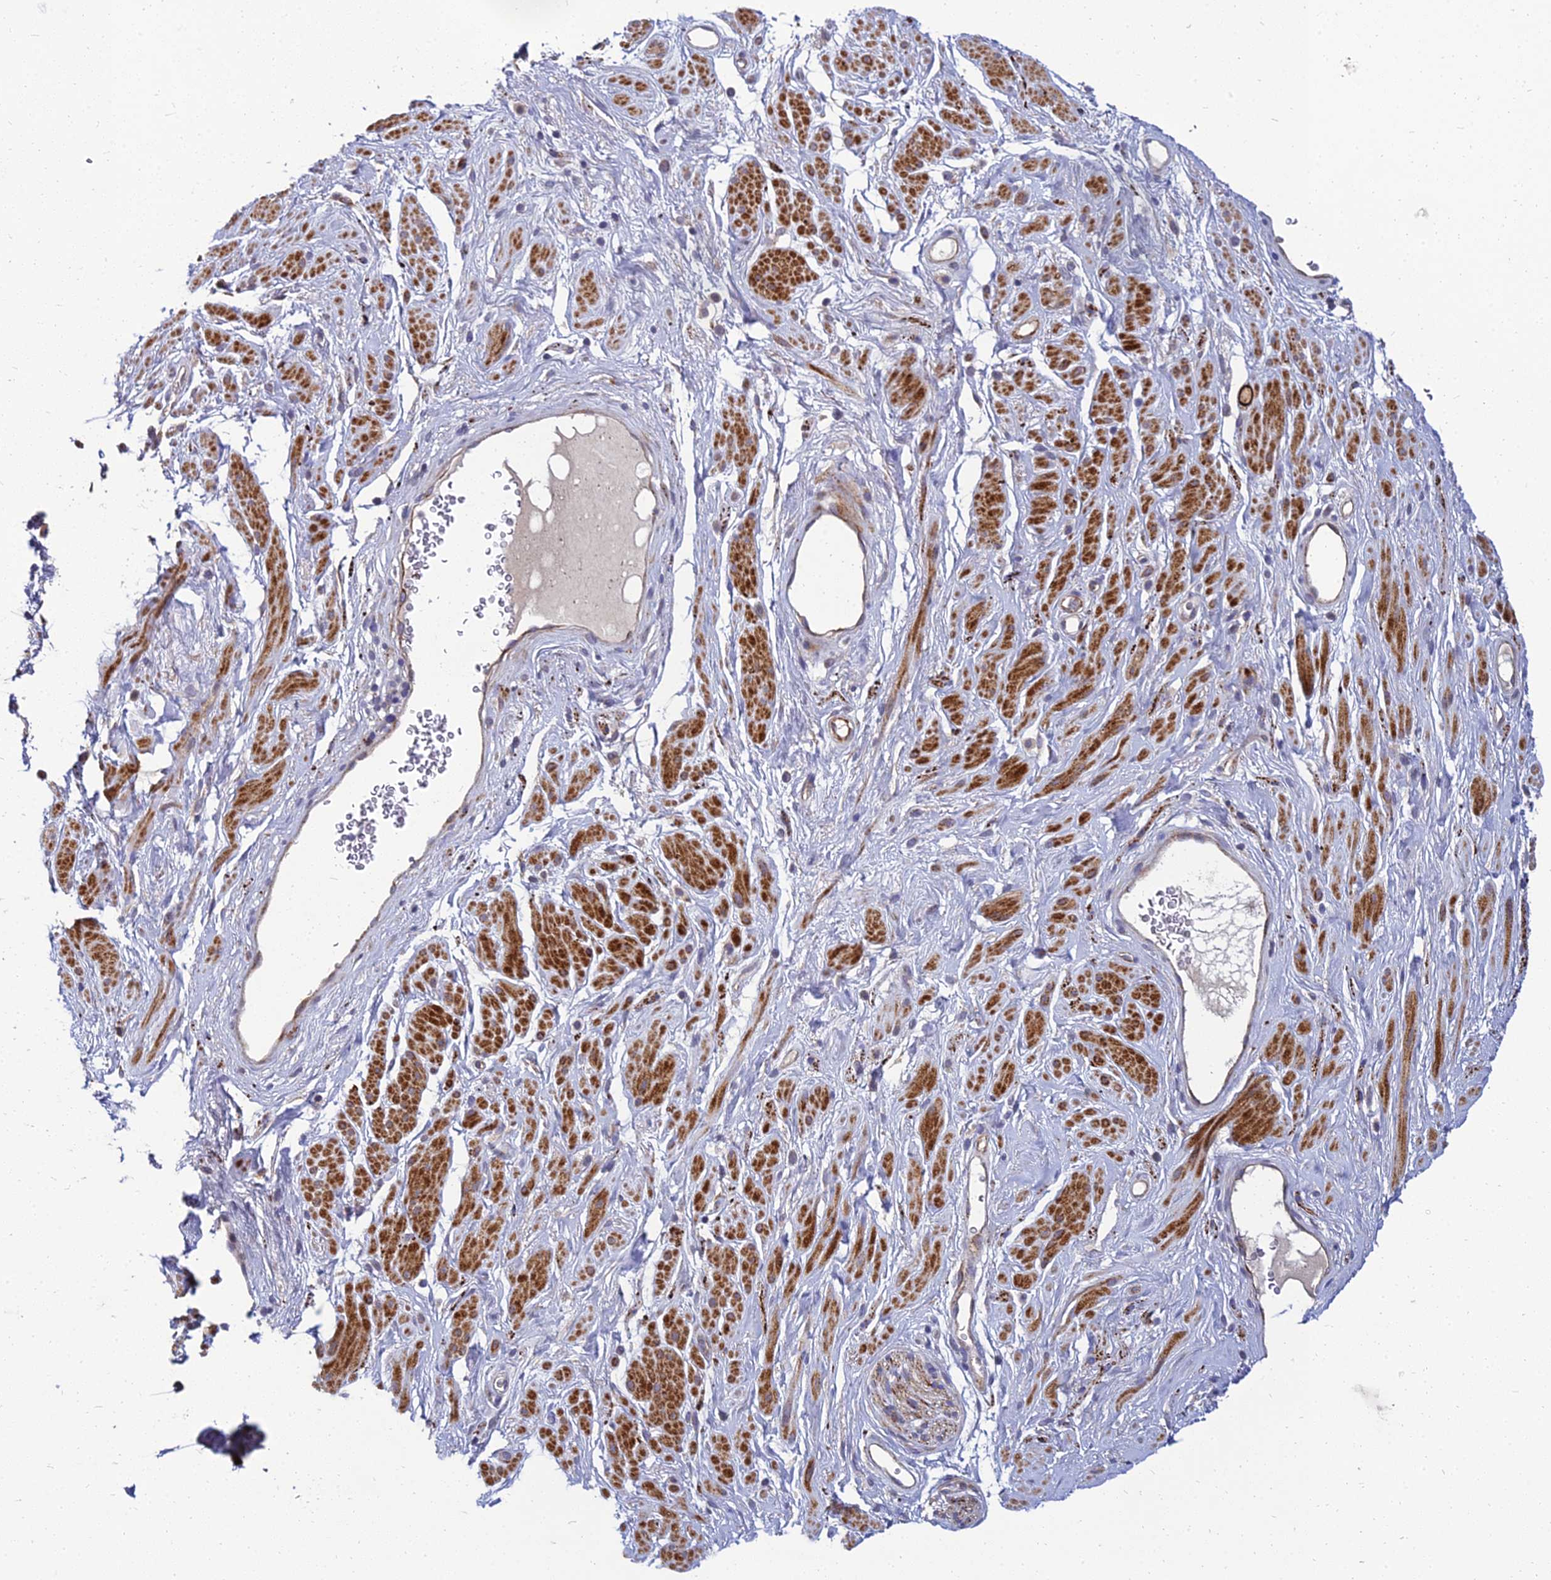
{"staining": {"intensity": "weak", "quantity": "25%-75%", "location": "cytoplasmic/membranous"}, "tissue": "soft tissue", "cell_type": "Fibroblasts", "image_type": "normal", "snomed": [{"axis": "morphology", "description": "Normal tissue, NOS"}, {"axis": "morphology", "description": "Adenocarcinoma, NOS"}, {"axis": "topography", "description": "Rectum"}, {"axis": "topography", "description": "Vagina"}, {"axis": "topography", "description": "Peripheral nerve tissue"}], "caption": "There is low levels of weak cytoplasmic/membranous positivity in fibroblasts of unremarkable soft tissue, as demonstrated by immunohistochemical staining (brown color).", "gene": "NPY", "patient": {"sex": "female", "age": 71}}